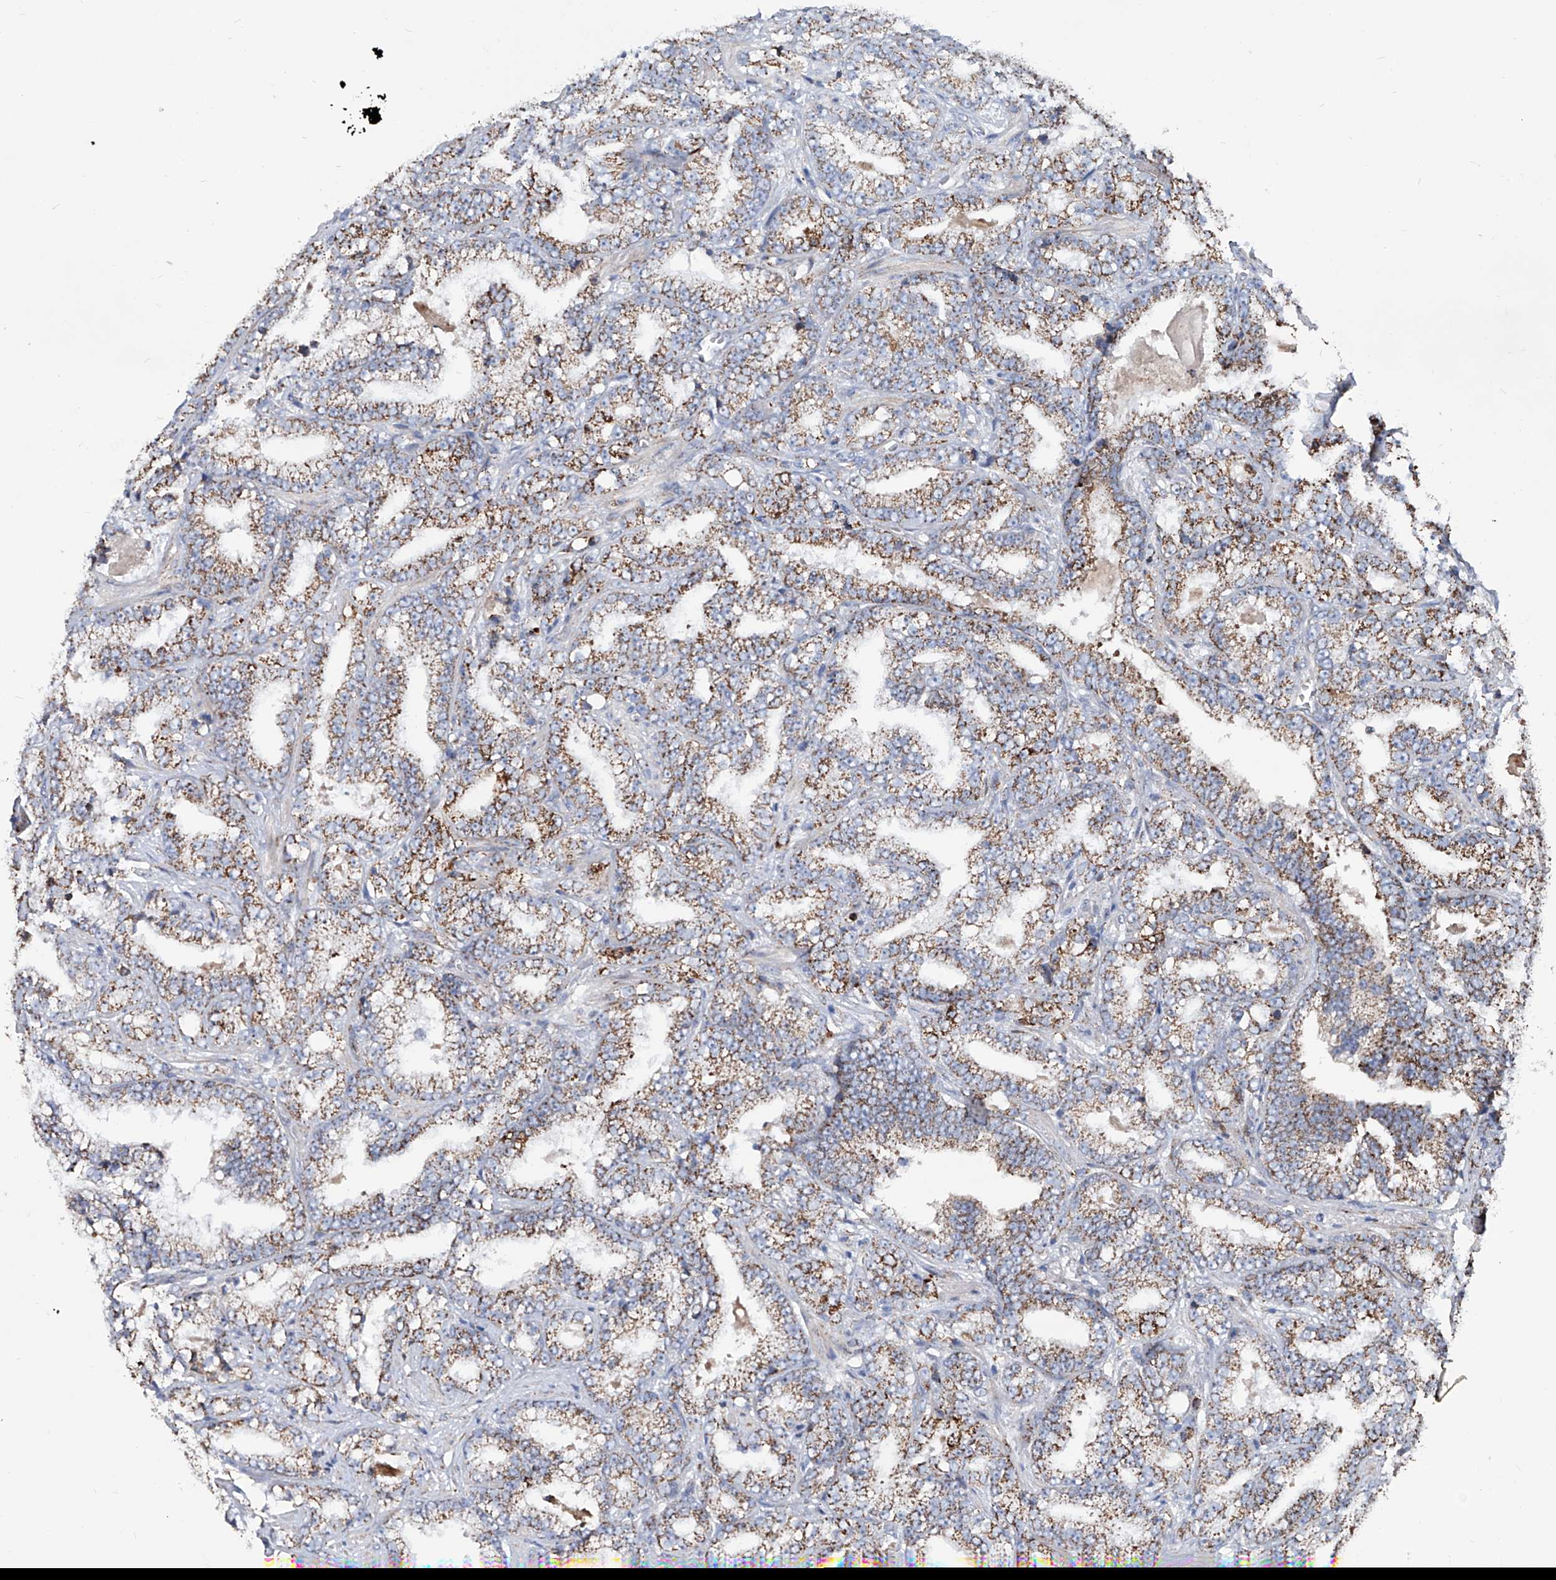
{"staining": {"intensity": "moderate", "quantity": ">75%", "location": "cytoplasmic/membranous"}, "tissue": "prostate cancer", "cell_type": "Tumor cells", "image_type": "cancer", "snomed": [{"axis": "morphology", "description": "Adenocarcinoma, High grade"}, {"axis": "topography", "description": "Prostate and seminal vesicle, NOS"}], "caption": "High-power microscopy captured an immunohistochemistry micrograph of high-grade adenocarcinoma (prostate), revealing moderate cytoplasmic/membranous expression in about >75% of tumor cells.", "gene": "NHS", "patient": {"sex": "male", "age": 67}}